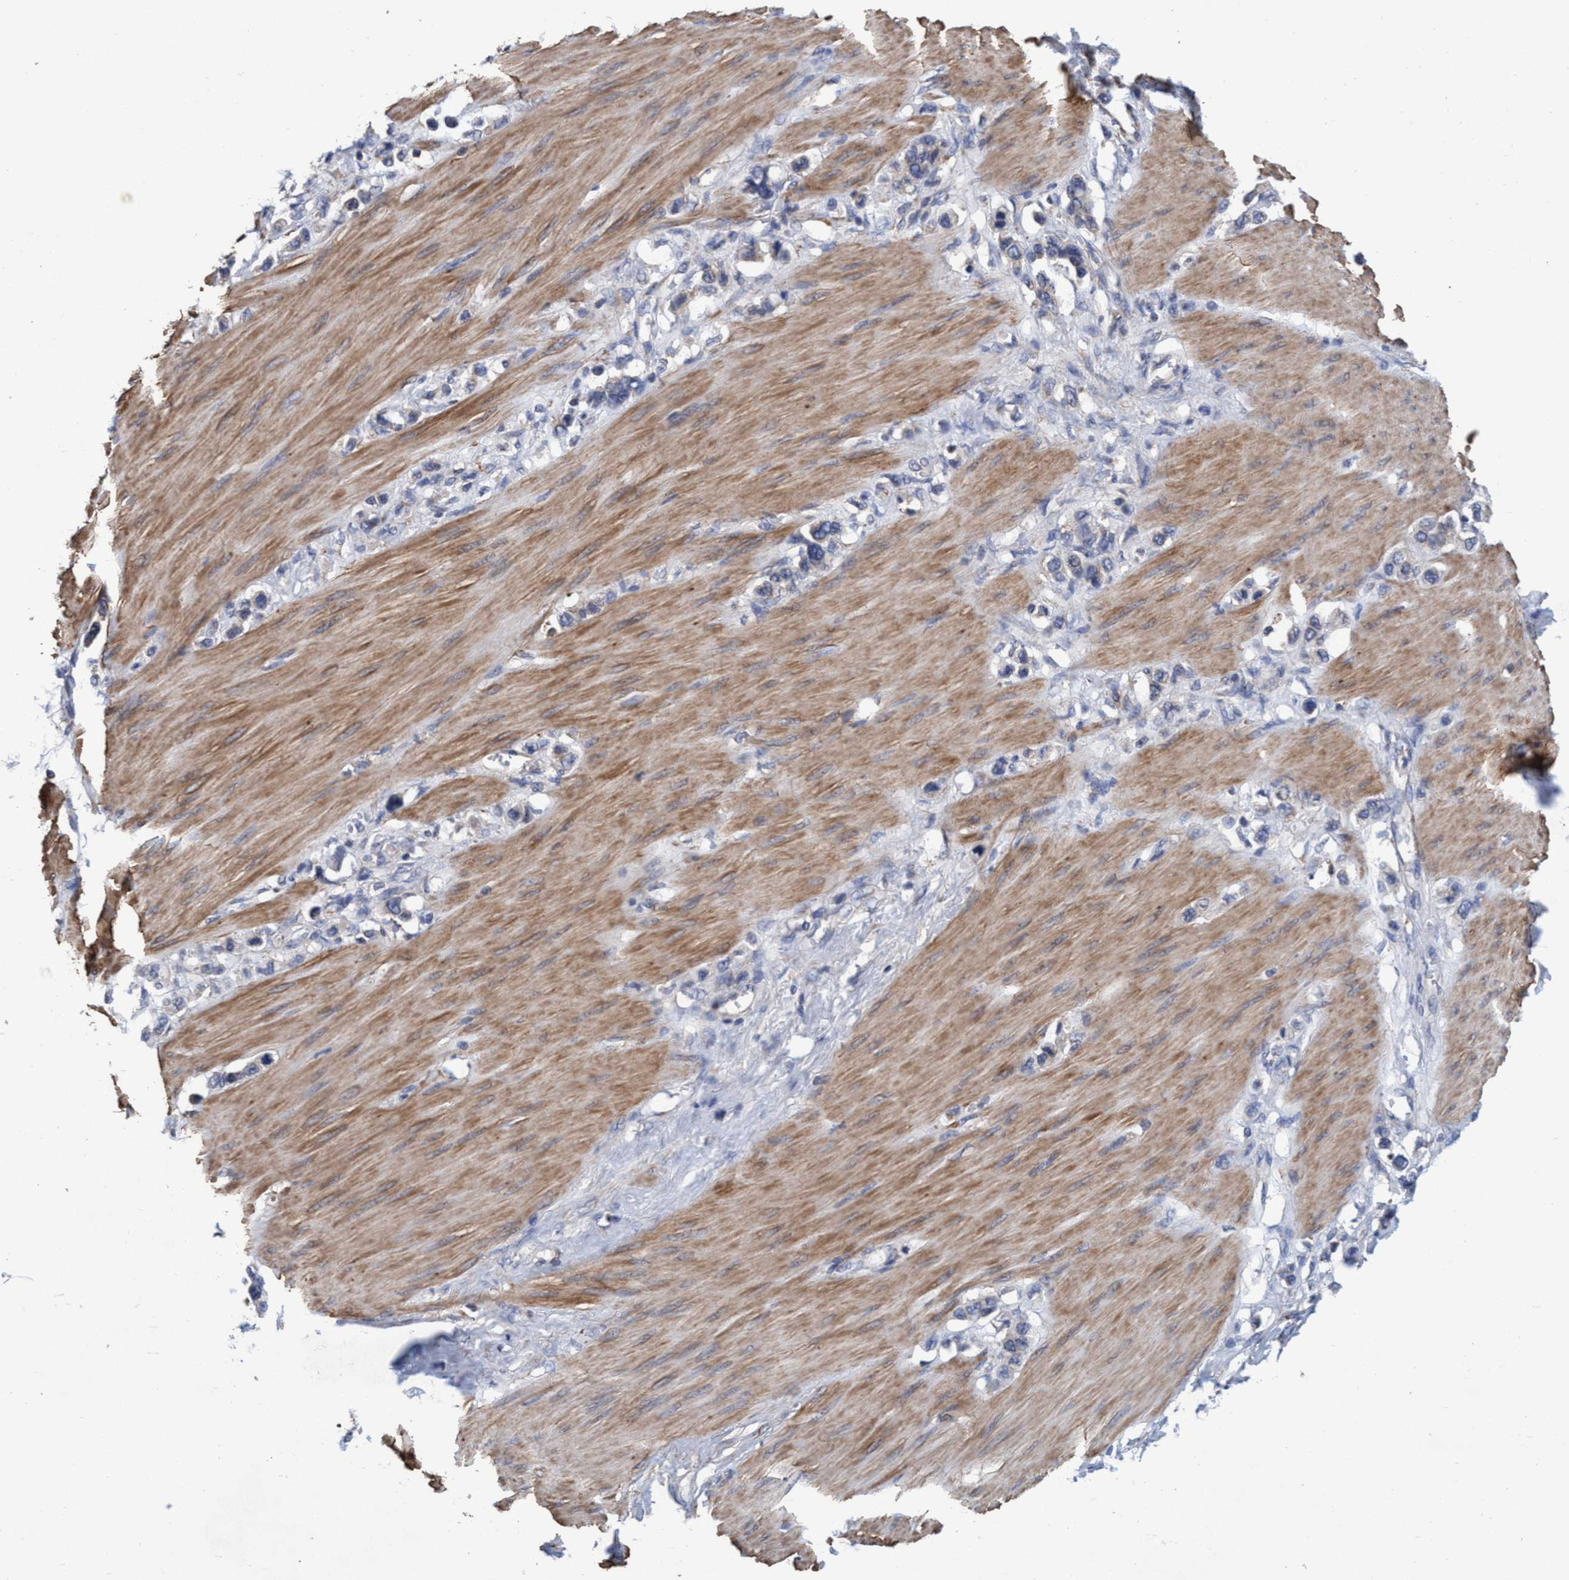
{"staining": {"intensity": "negative", "quantity": "none", "location": "none"}, "tissue": "stomach cancer", "cell_type": "Tumor cells", "image_type": "cancer", "snomed": [{"axis": "morphology", "description": "Adenocarcinoma, NOS"}, {"axis": "topography", "description": "Stomach"}], "caption": "An IHC micrograph of stomach cancer is shown. There is no staining in tumor cells of stomach cancer.", "gene": "CALCOCO2", "patient": {"sex": "female", "age": 65}}